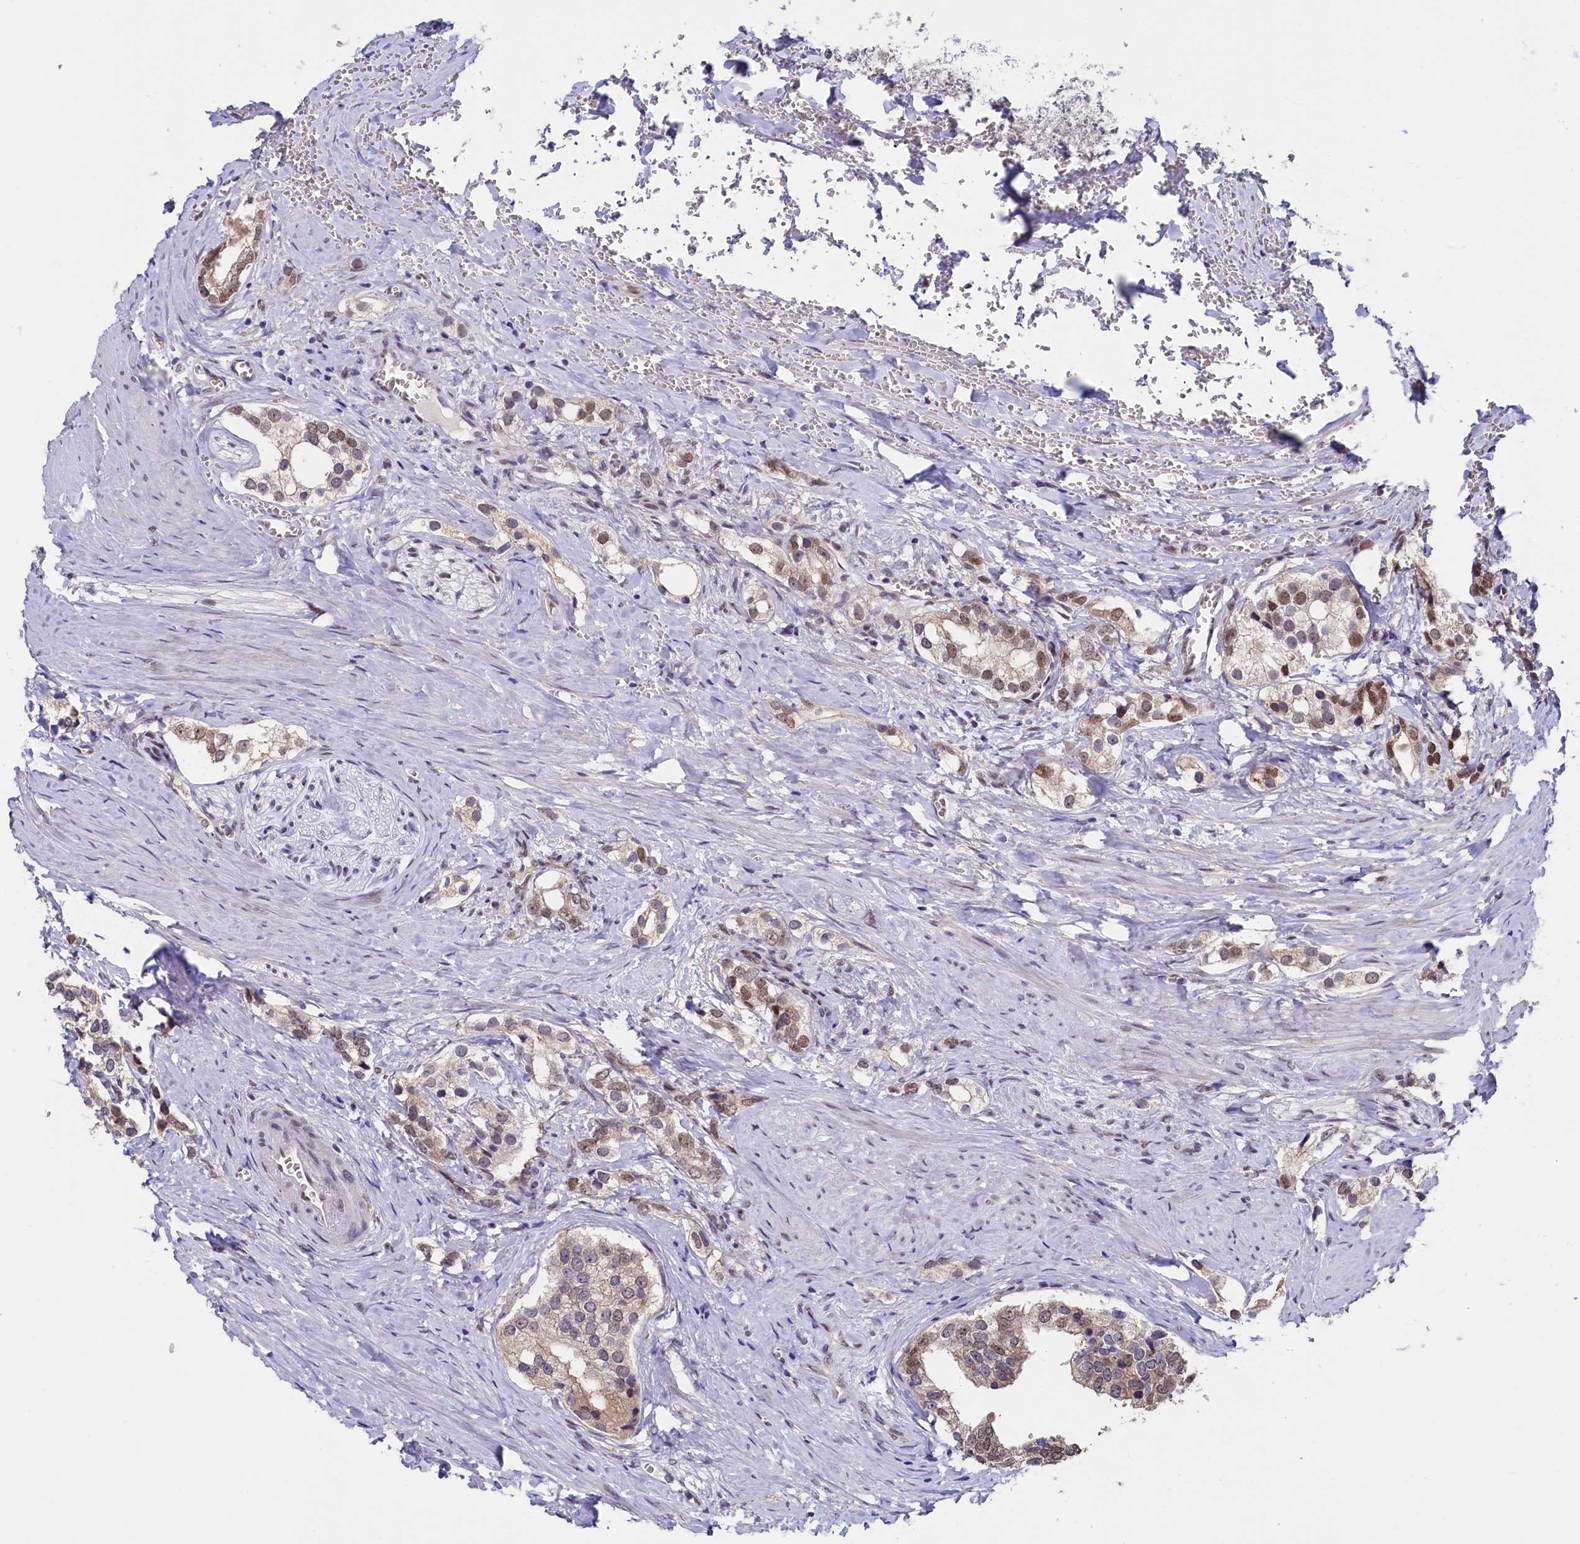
{"staining": {"intensity": "moderate", "quantity": ">75%", "location": "nuclear"}, "tissue": "prostate cancer", "cell_type": "Tumor cells", "image_type": "cancer", "snomed": [{"axis": "morphology", "description": "Adenocarcinoma, High grade"}, {"axis": "topography", "description": "Prostate"}], "caption": "Immunohistochemistry staining of prostate cancer, which displays medium levels of moderate nuclear positivity in approximately >75% of tumor cells indicating moderate nuclear protein positivity. The staining was performed using DAB (3,3'-diaminobenzidine) (brown) for protein detection and nuclei were counterstained in hematoxylin (blue).", "gene": "FLYWCH2", "patient": {"sex": "male", "age": 66}}